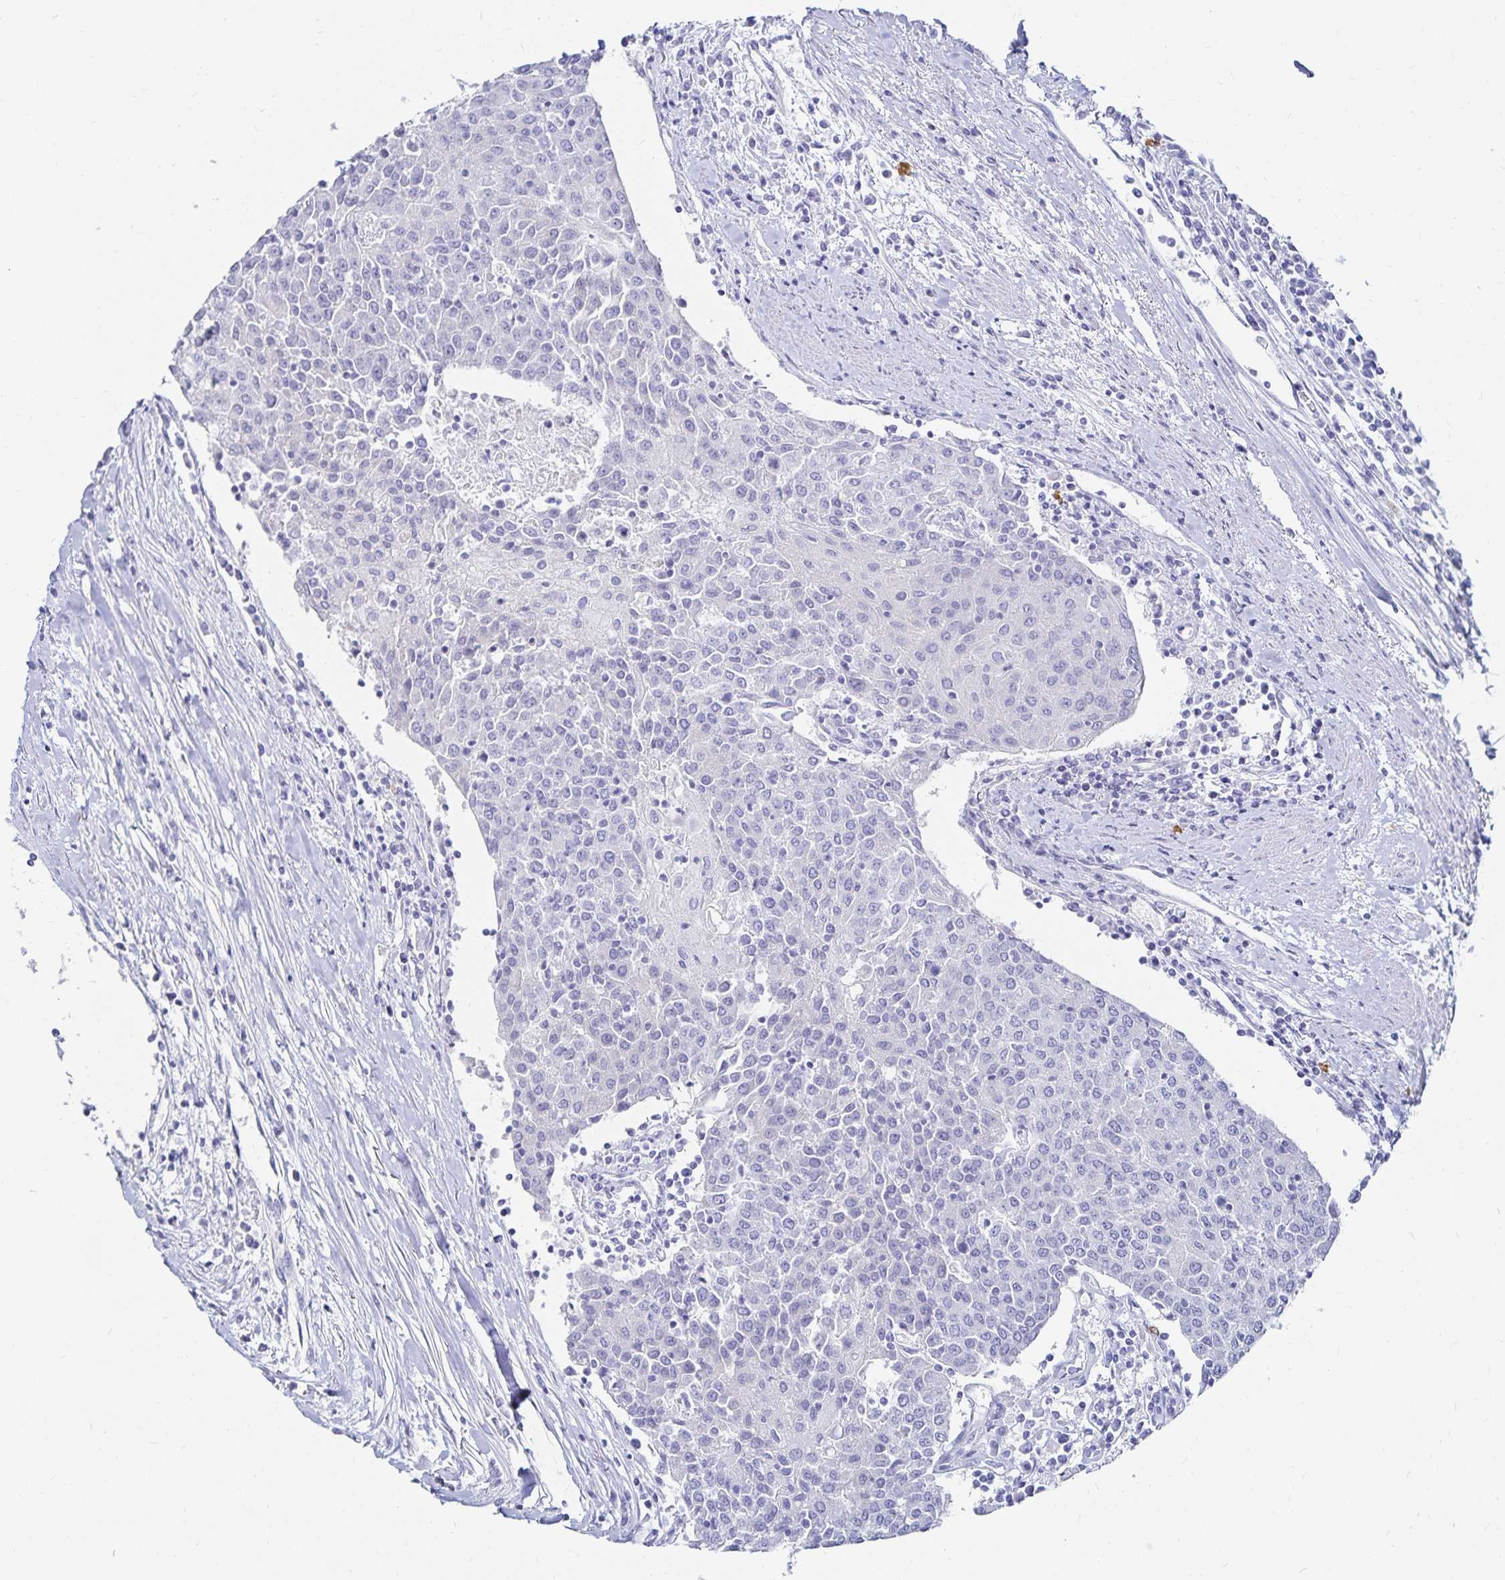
{"staining": {"intensity": "negative", "quantity": "none", "location": "none"}, "tissue": "urothelial cancer", "cell_type": "Tumor cells", "image_type": "cancer", "snomed": [{"axis": "morphology", "description": "Urothelial carcinoma, High grade"}, {"axis": "topography", "description": "Urinary bladder"}], "caption": "Tumor cells are negative for protein expression in human urothelial cancer.", "gene": "TNIP1", "patient": {"sex": "female", "age": 85}}